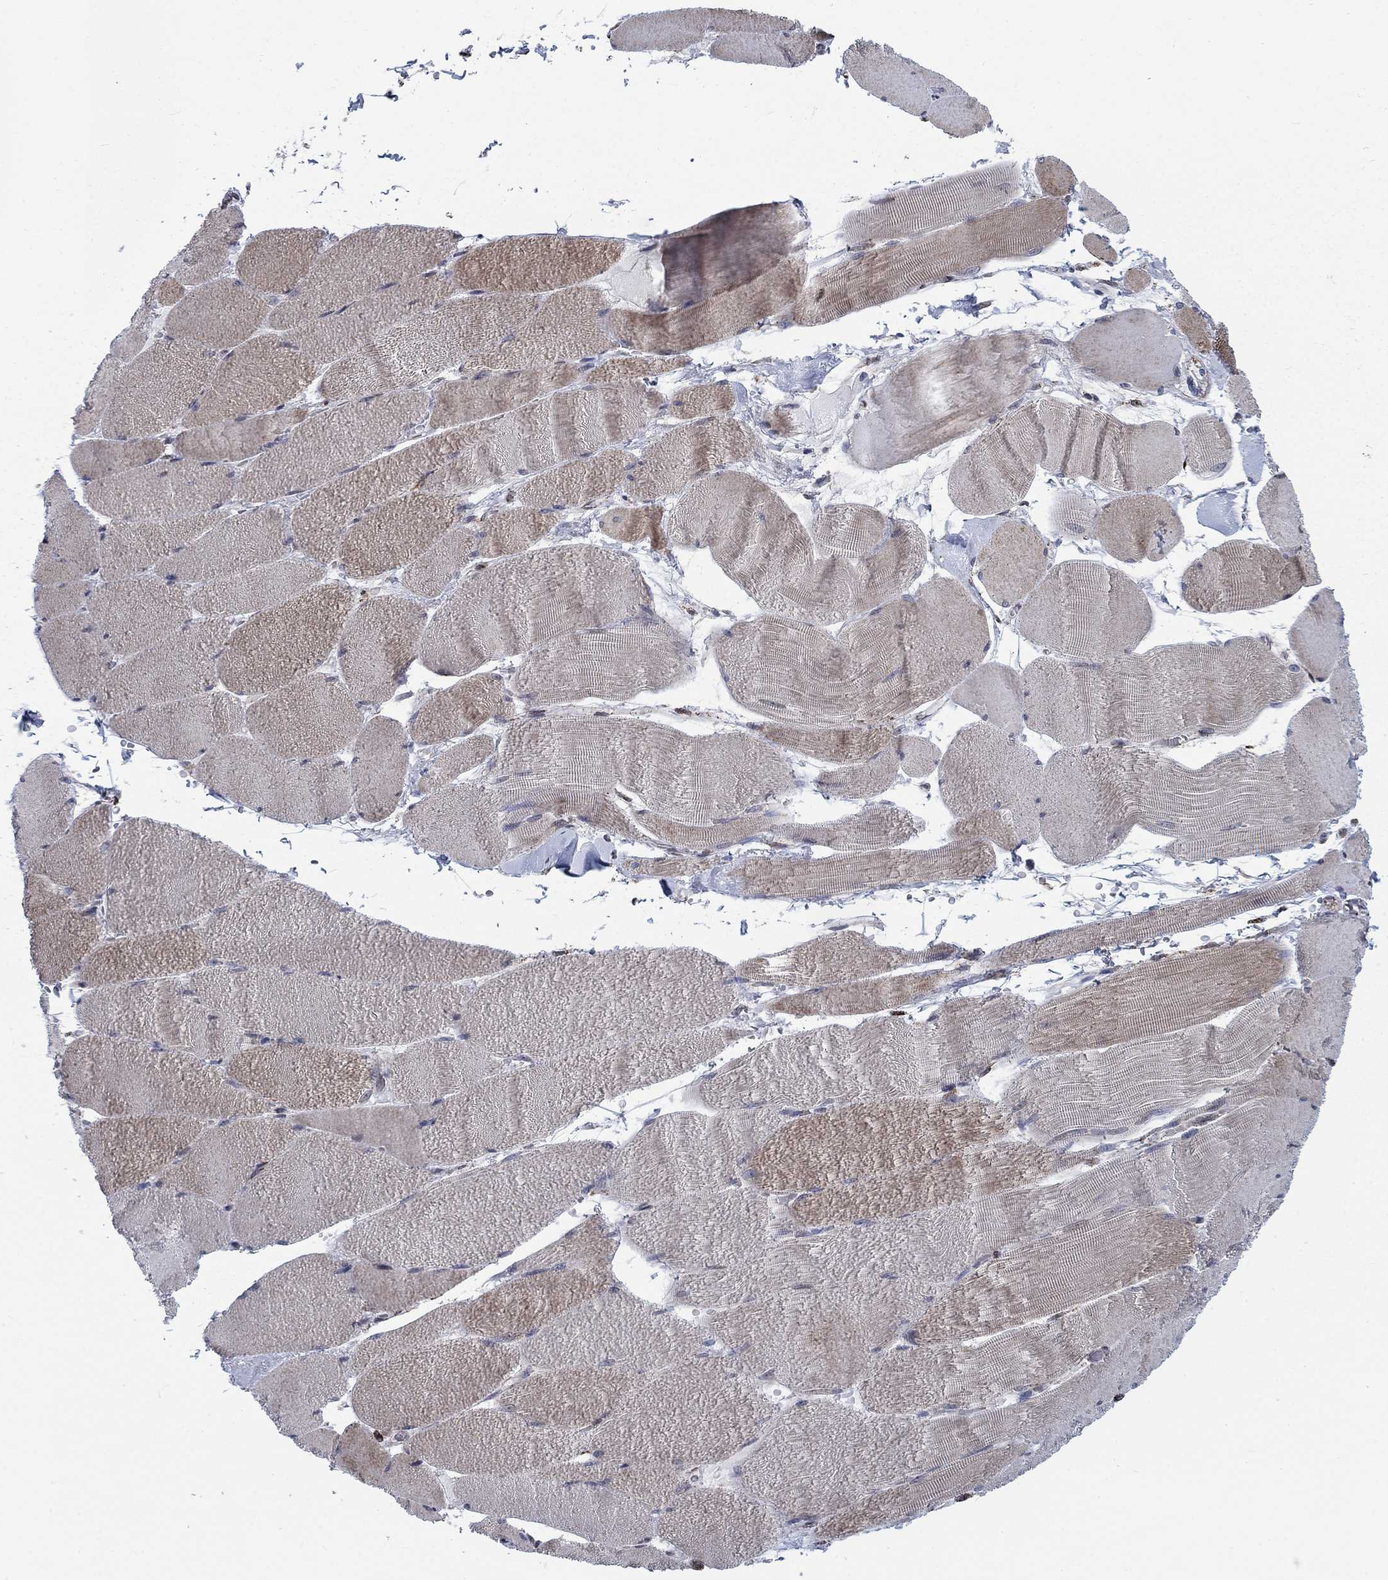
{"staining": {"intensity": "weak", "quantity": "25%-75%", "location": "cytoplasmic/membranous"}, "tissue": "skeletal muscle", "cell_type": "Myocytes", "image_type": "normal", "snomed": [{"axis": "morphology", "description": "Normal tissue, NOS"}, {"axis": "topography", "description": "Skeletal muscle"}], "caption": "Skeletal muscle stained with a brown dye exhibits weak cytoplasmic/membranous positive positivity in about 25%-75% of myocytes.", "gene": "MOAP1", "patient": {"sex": "male", "age": 56}}